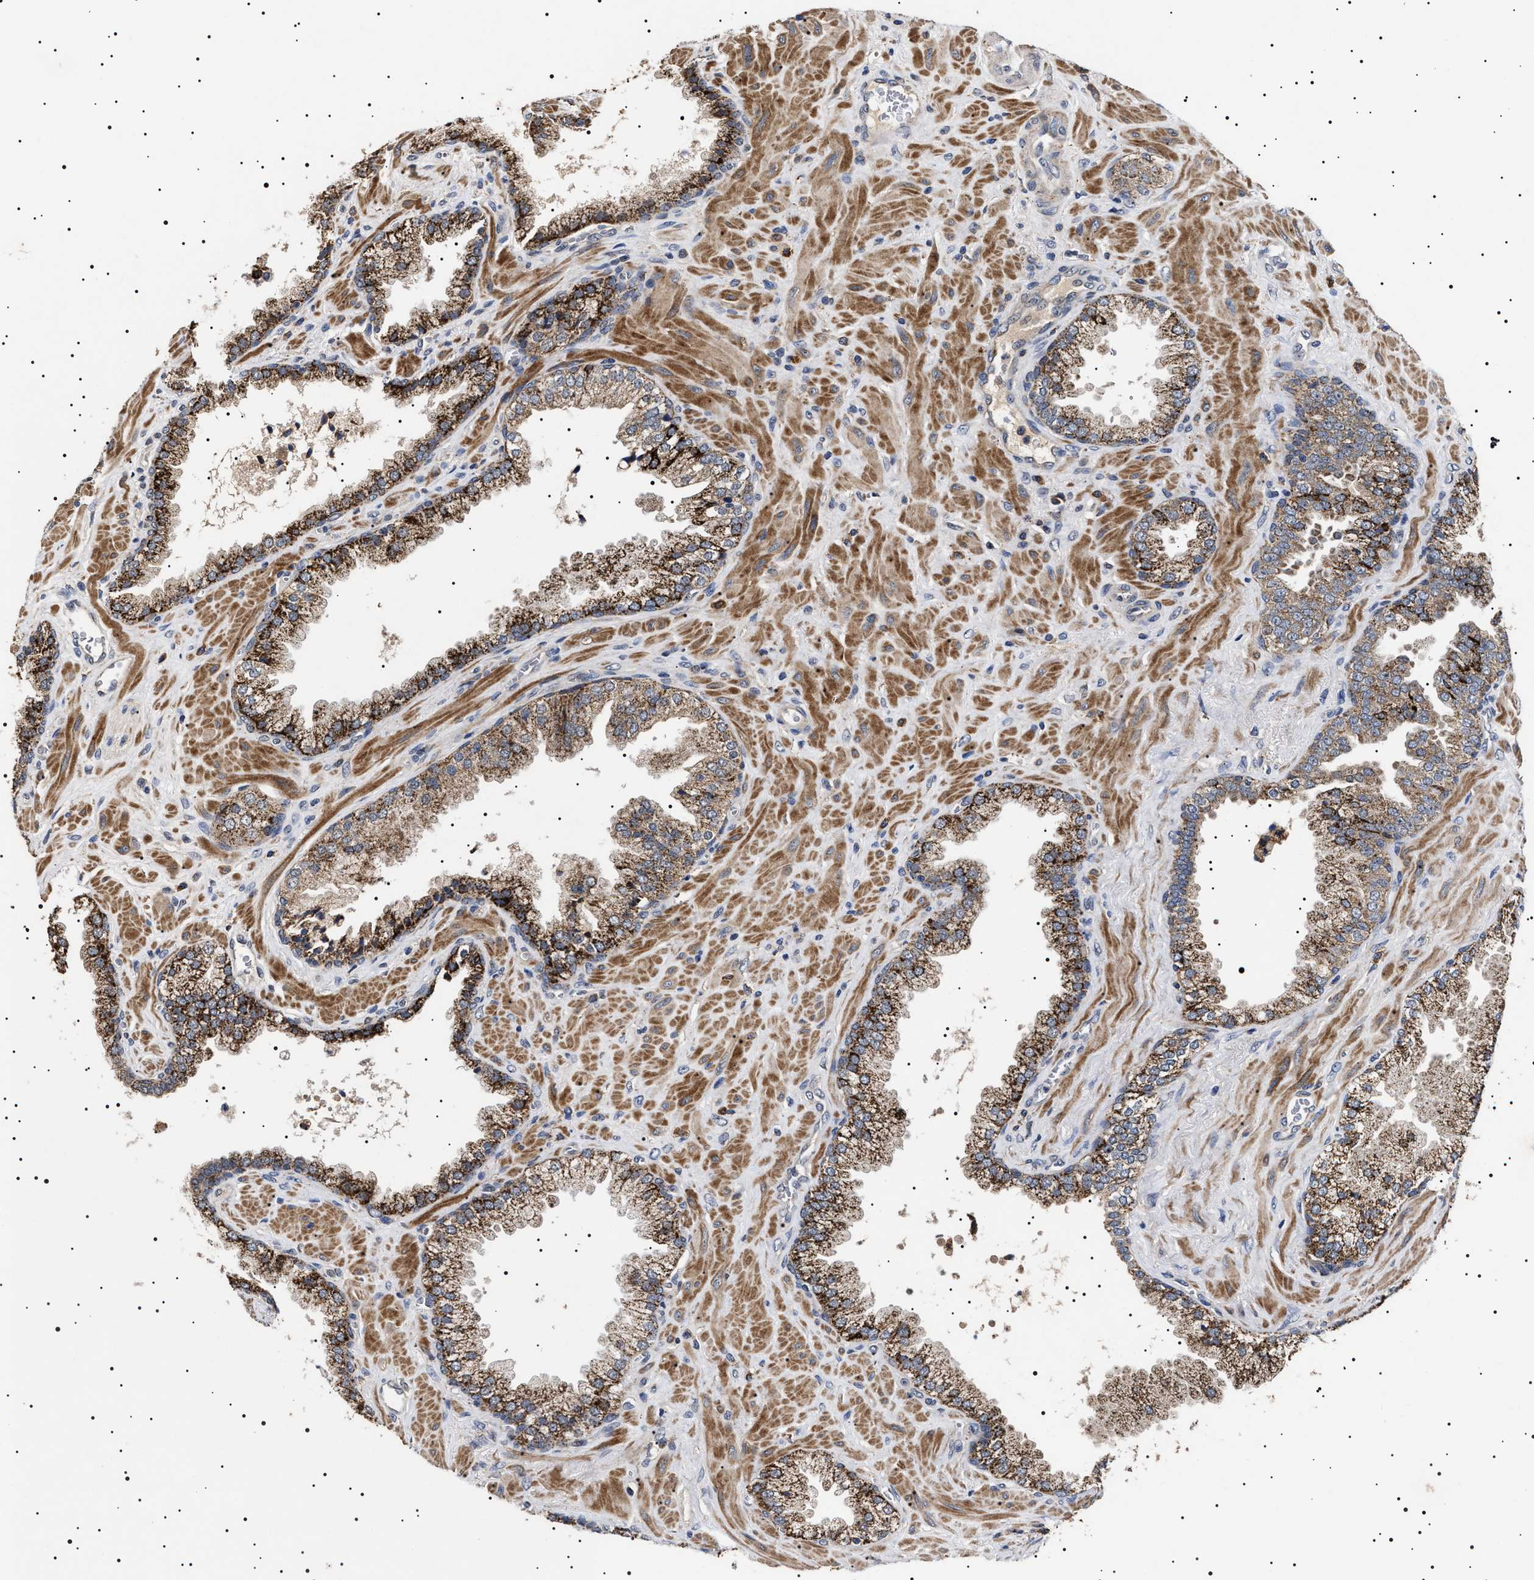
{"staining": {"intensity": "strong", "quantity": ">75%", "location": "cytoplasmic/membranous"}, "tissue": "prostate cancer", "cell_type": "Tumor cells", "image_type": "cancer", "snomed": [{"axis": "morphology", "description": "Adenocarcinoma, Low grade"}, {"axis": "topography", "description": "Prostate"}], "caption": "The histopathology image reveals a brown stain indicating the presence of a protein in the cytoplasmic/membranous of tumor cells in prostate low-grade adenocarcinoma.", "gene": "RAB34", "patient": {"sex": "male", "age": 71}}